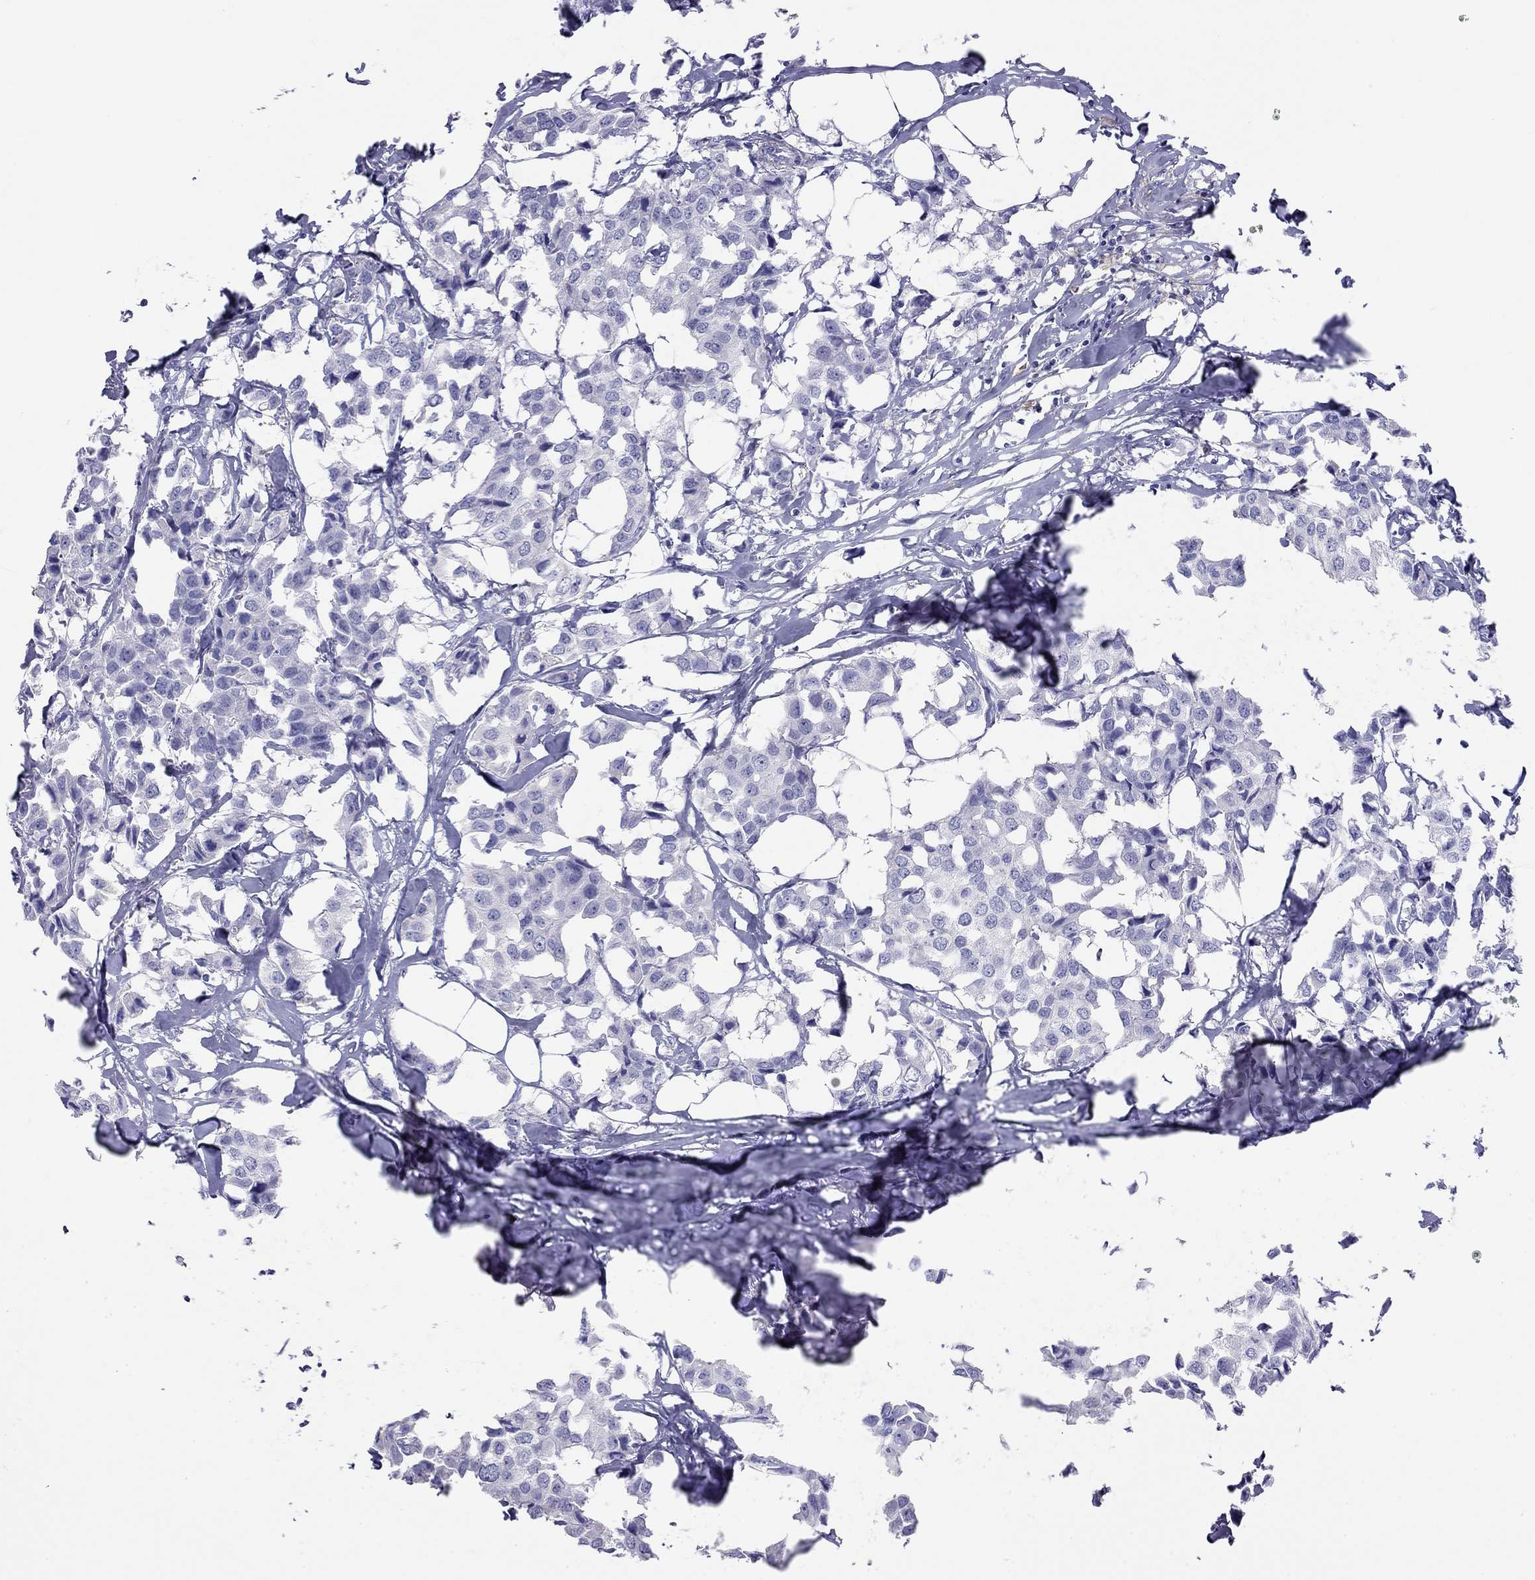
{"staining": {"intensity": "negative", "quantity": "none", "location": "none"}, "tissue": "breast cancer", "cell_type": "Tumor cells", "image_type": "cancer", "snomed": [{"axis": "morphology", "description": "Duct carcinoma"}, {"axis": "topography", "description": "Breast"}], "caption": "IHC histopathology image of neoplastic tissue: breast cancer stained with DAB exhibits no significant protein expression in tumor cells. Brightfield microscopy of IHC stained with DAB (3,3'-diaminobenzidine) (brown) and hematoxylin (blue), captured at high magnification.", "gene": "HLA-DQB2", "patient": {"sex": "female", "age": 80}}